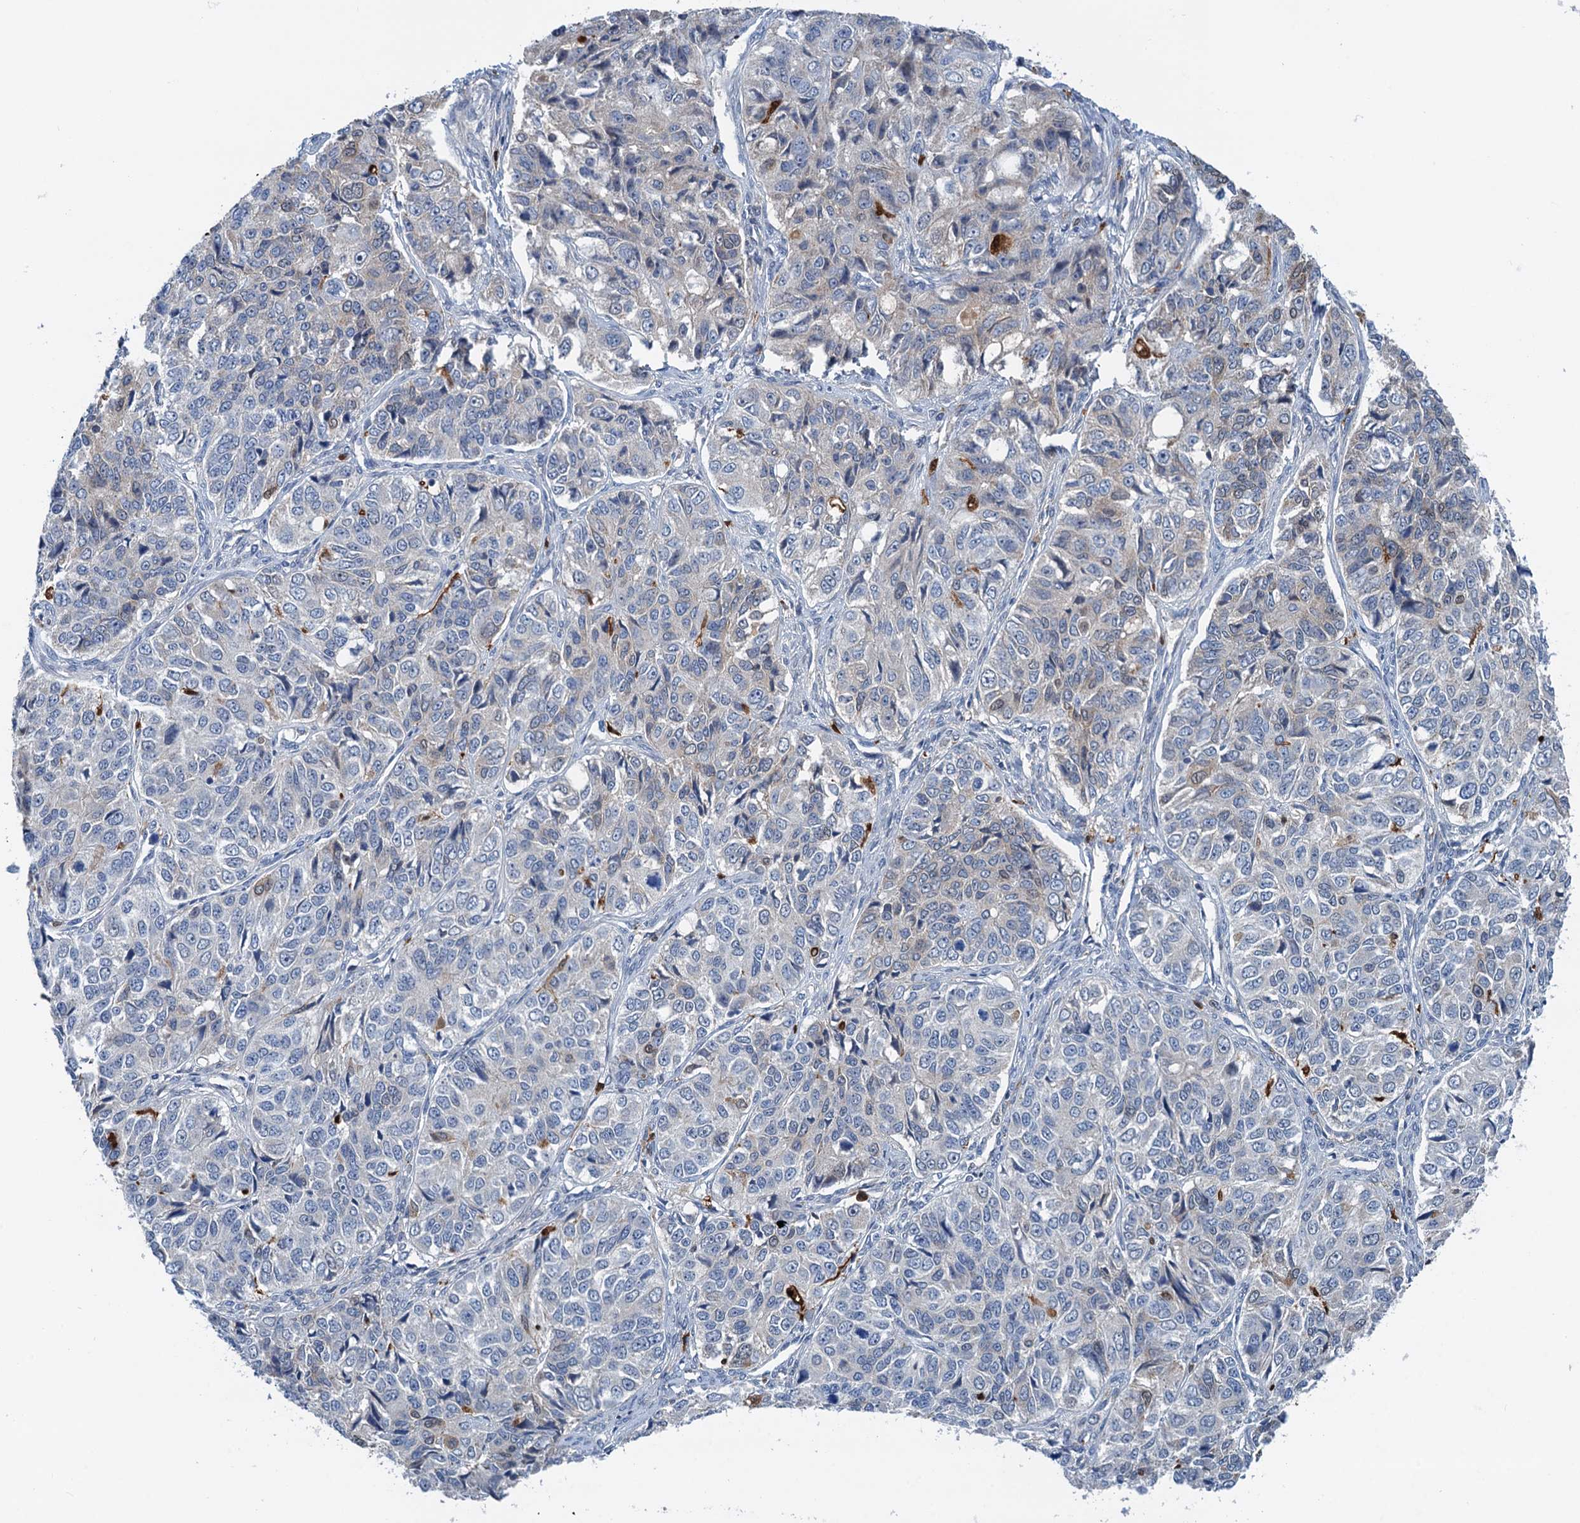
{"staining": {"intensity": "negative", "quantity": "none", "location": "none"}, "tissue": "ovarian cancer", "cell_type": "Tumor cells", "image_type": "cancer", "snomed": [{"axis": "morphology", "description": "Carcinoma, endometroid"}, {"axis": "topography", "description": "Ovary"}], "caption": "Immunohistochemical staining of human ovarian endometroid carcinoma demonstrates no significant staining in tumor cells.", "gene": "CSTPP1", "patient": {"sex": "female", "age": 51}}